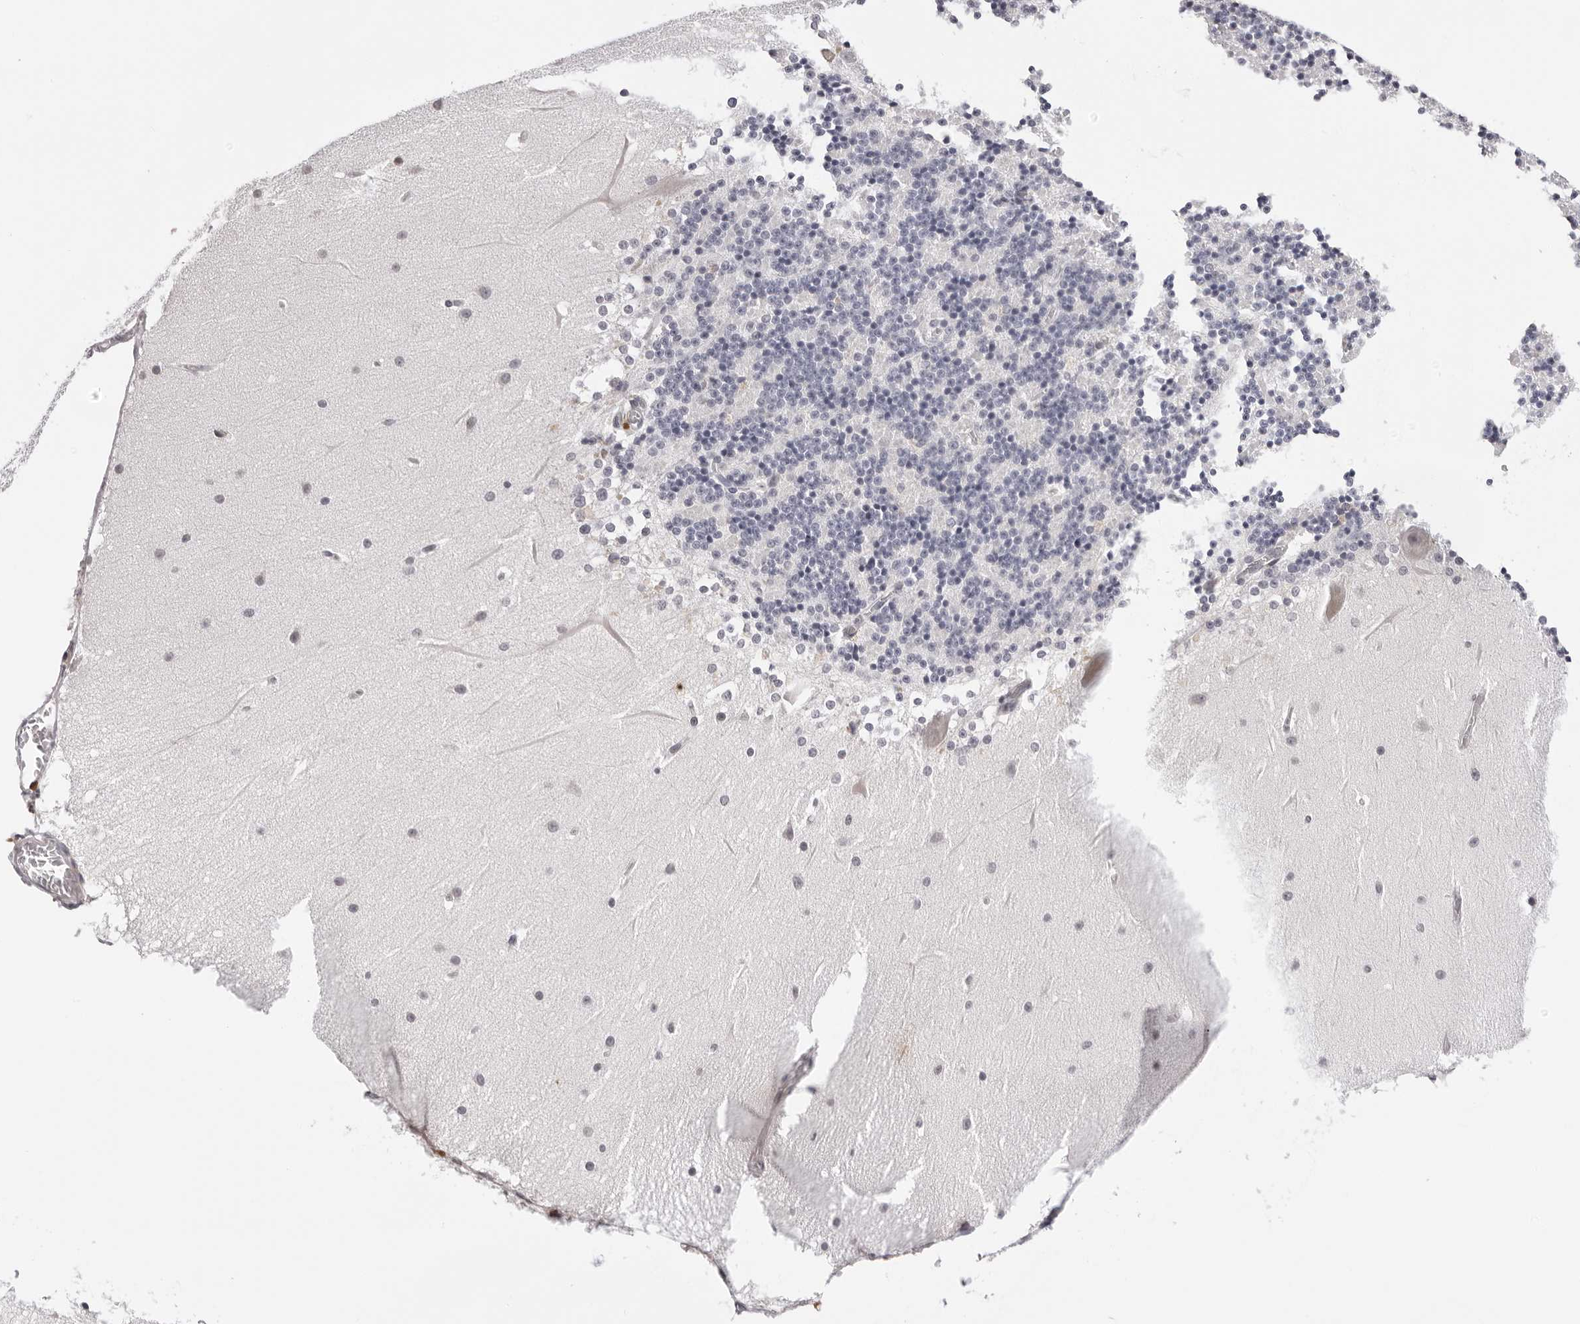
{"staining": {"intensity": "negative", "quantity": "none", "location": "none"}, "tissue": "cerebellum", "cell_type": "Cells in granular layer", "image_type": "normal", "snomed": [{"axis": "morphology", "description": "Normal tissue, NOS"}, {"axis": "topography", "description": "Cerebellum"}], "caption": "Micrograph shows no significant protein staining in cells in granular layer of unremarkable cerebellum. Nuclei are stained in blue.", "gene": "IL17RA", "patient": {"sex": "female", "age": 19}}